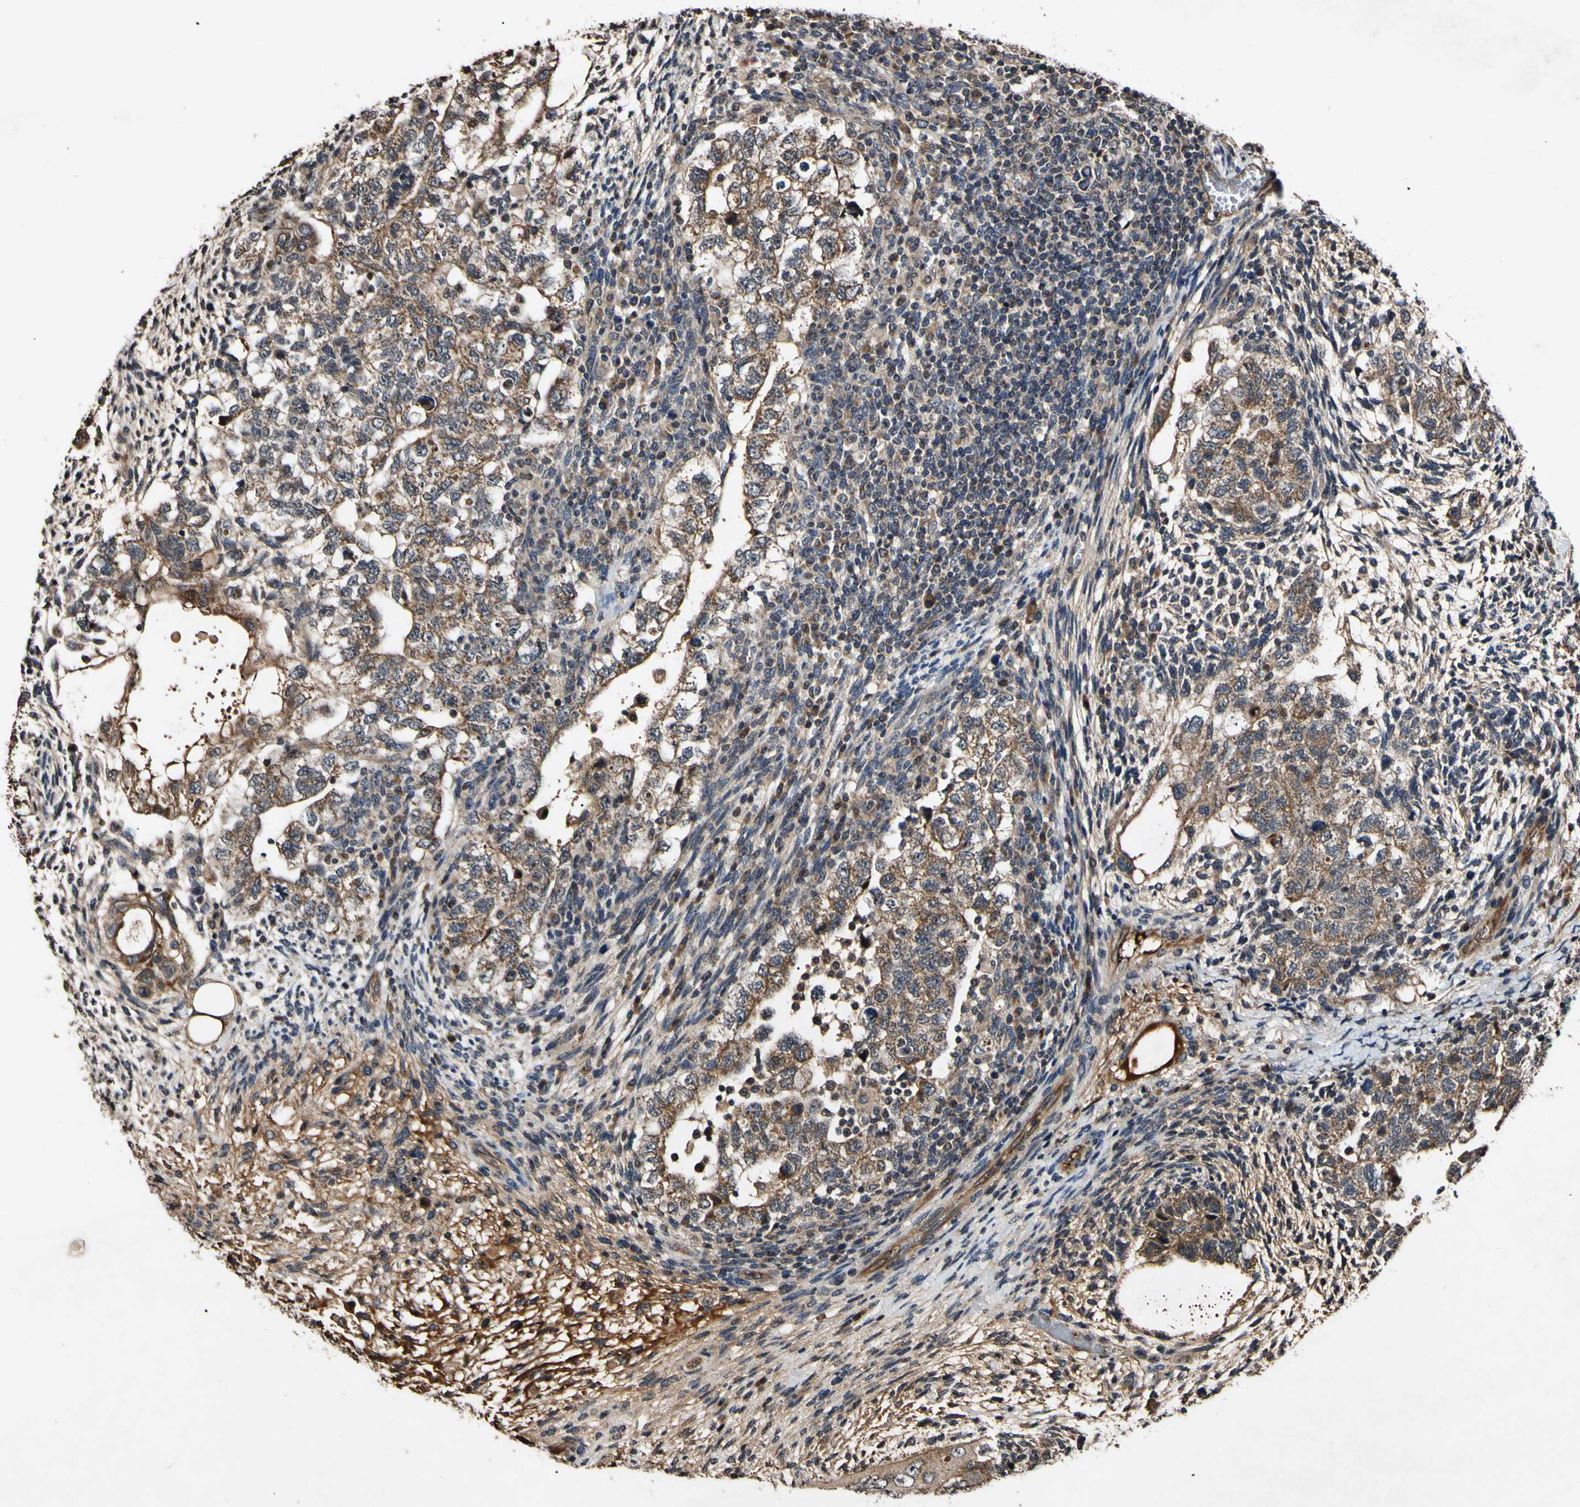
{"staining": {"intensity": "moderate", "quantity": ">75%", "location": "cytoplasmic/membranous"}, "tissue": "testis cancer", "cell_type": "Tumor cells", "image_type": "cancer", "snomed": [{"axis": "morphology", "description": "Normal tissue, NOS"}, {"axis": "morphology", "description": "Carcinoma, Embryonal, NOS"}, {"axis": "topography", "description": "Testis"}], "caption": "The micrograph shows immunohistochemical staining of embryonal carcinoma (testis). There is moderate cytoplasmic/membranous staining is present in about >75% of tumor cells. (DAB (3,3'-diaminobenzidine) IHC with brightfield microscopy, high magnification).", "gene": "PLAT", "patient": {"sex": "male", "age": 36}}